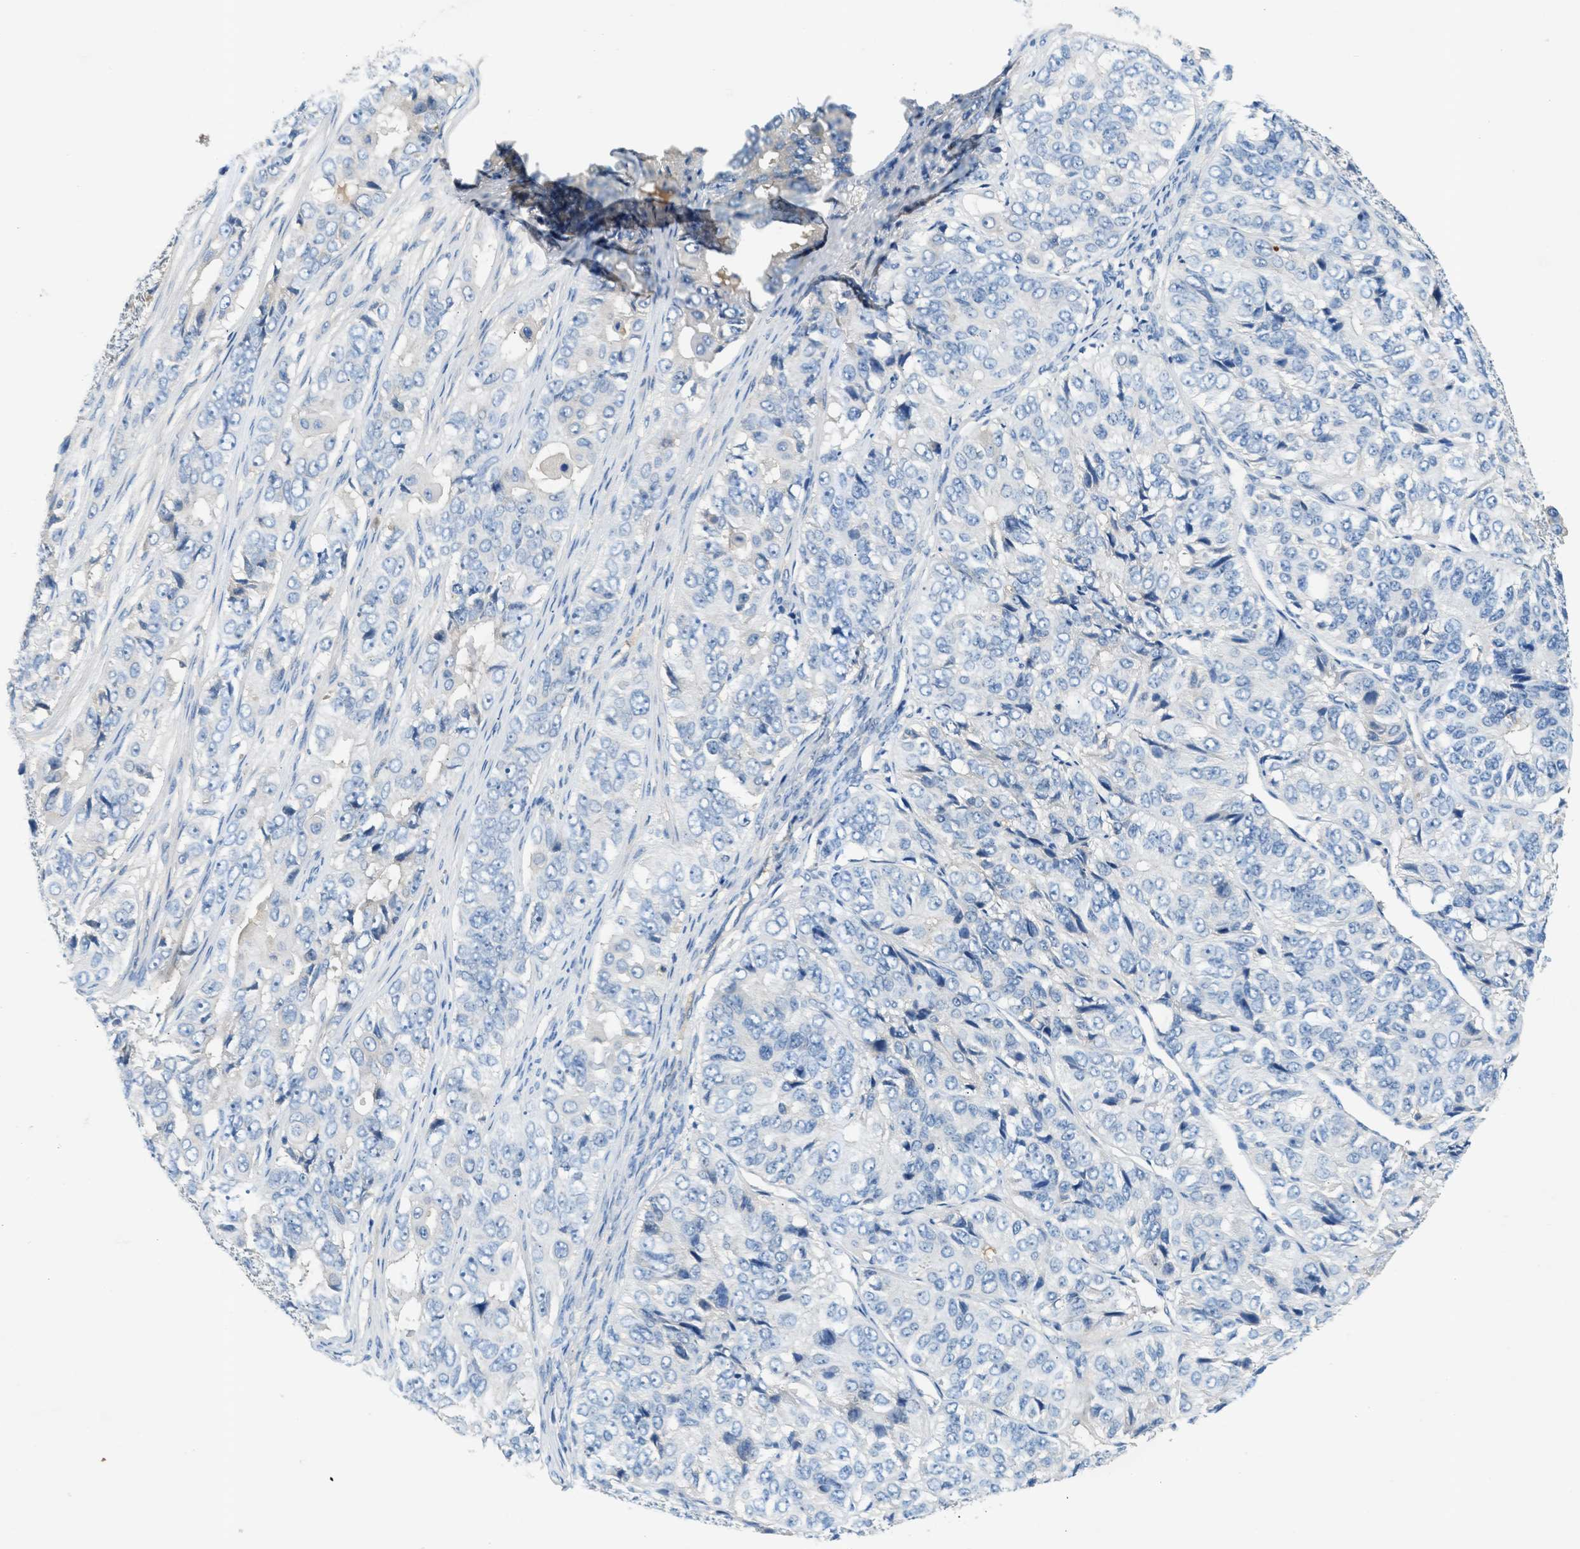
{"staining": {"intensity": "negative", "quantity": "none", "location": "none"}, "tissue": "ovarian cancer", "cell_type": "Tumor cells", "image_type": "cancer", "snomed": [{"axis": "morphology", "description": "Carcinoma, endometroid"}, {"axis": "topography", "description": "Ovary"}], "caption": "This is an immunohistochemistry (IHC) photomicrograph of ovarian cancer (endometroid carcinoma). There is no positivity in tumor cells.", "gene": "RWDD2B", "patient": {"sex": "female", "age": 51}}